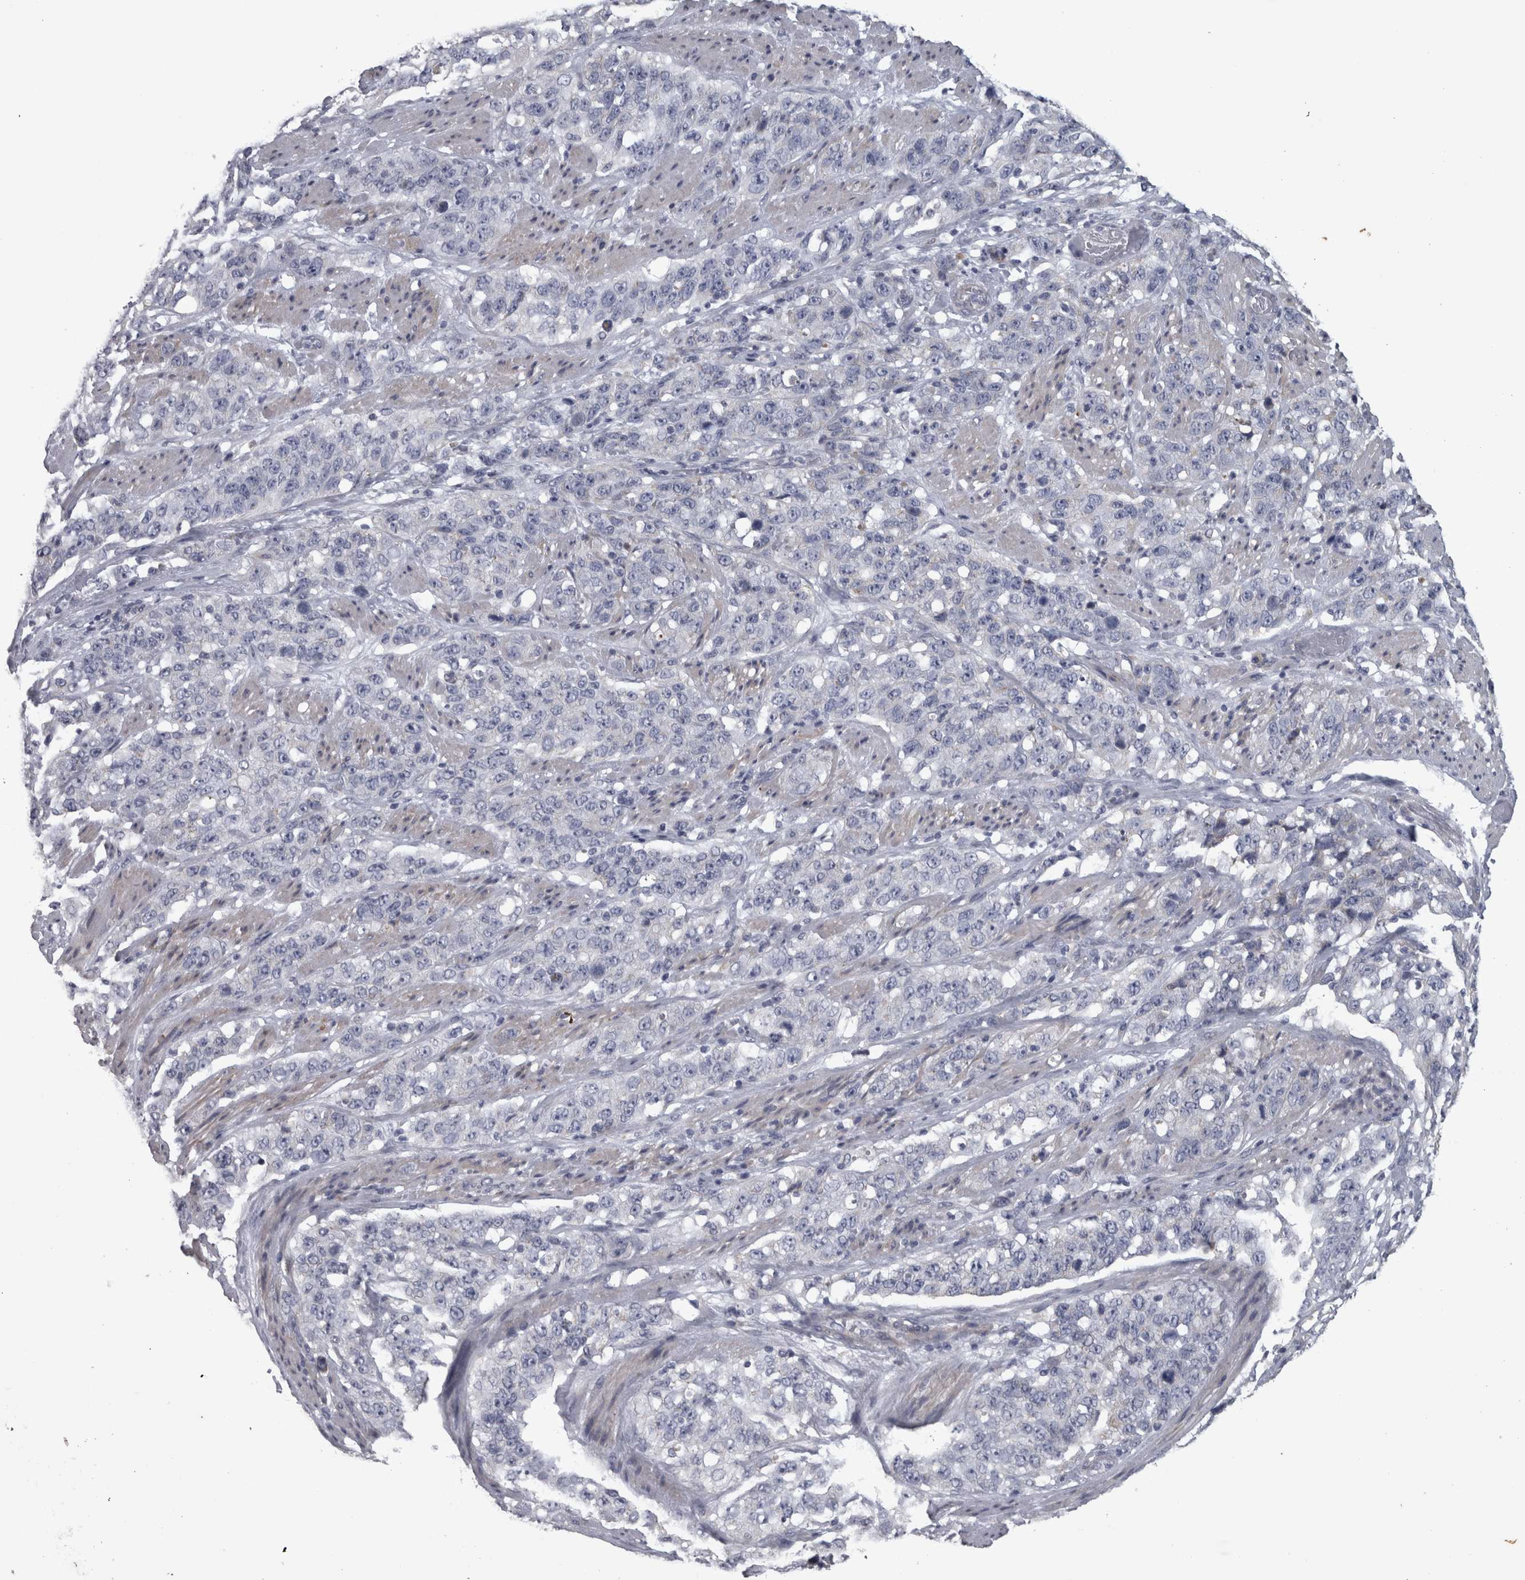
{"staining": {"intensity": "negative", "quantity": "none", "location": "none"}, "tissue": "stomach cancer", "cell_type": "Tumor cells", "image_type": "cancer", "snomed": [{"axis": "morphology", "description": "Adenocarcinoma, NOS"}, {"axis": "topography", "description": "Stomach"}], "caption": "There is no significant expression in tumor cells of stomach cancer.", "gene": "DBT", "patient": {"sex": "male", "age": 48}}